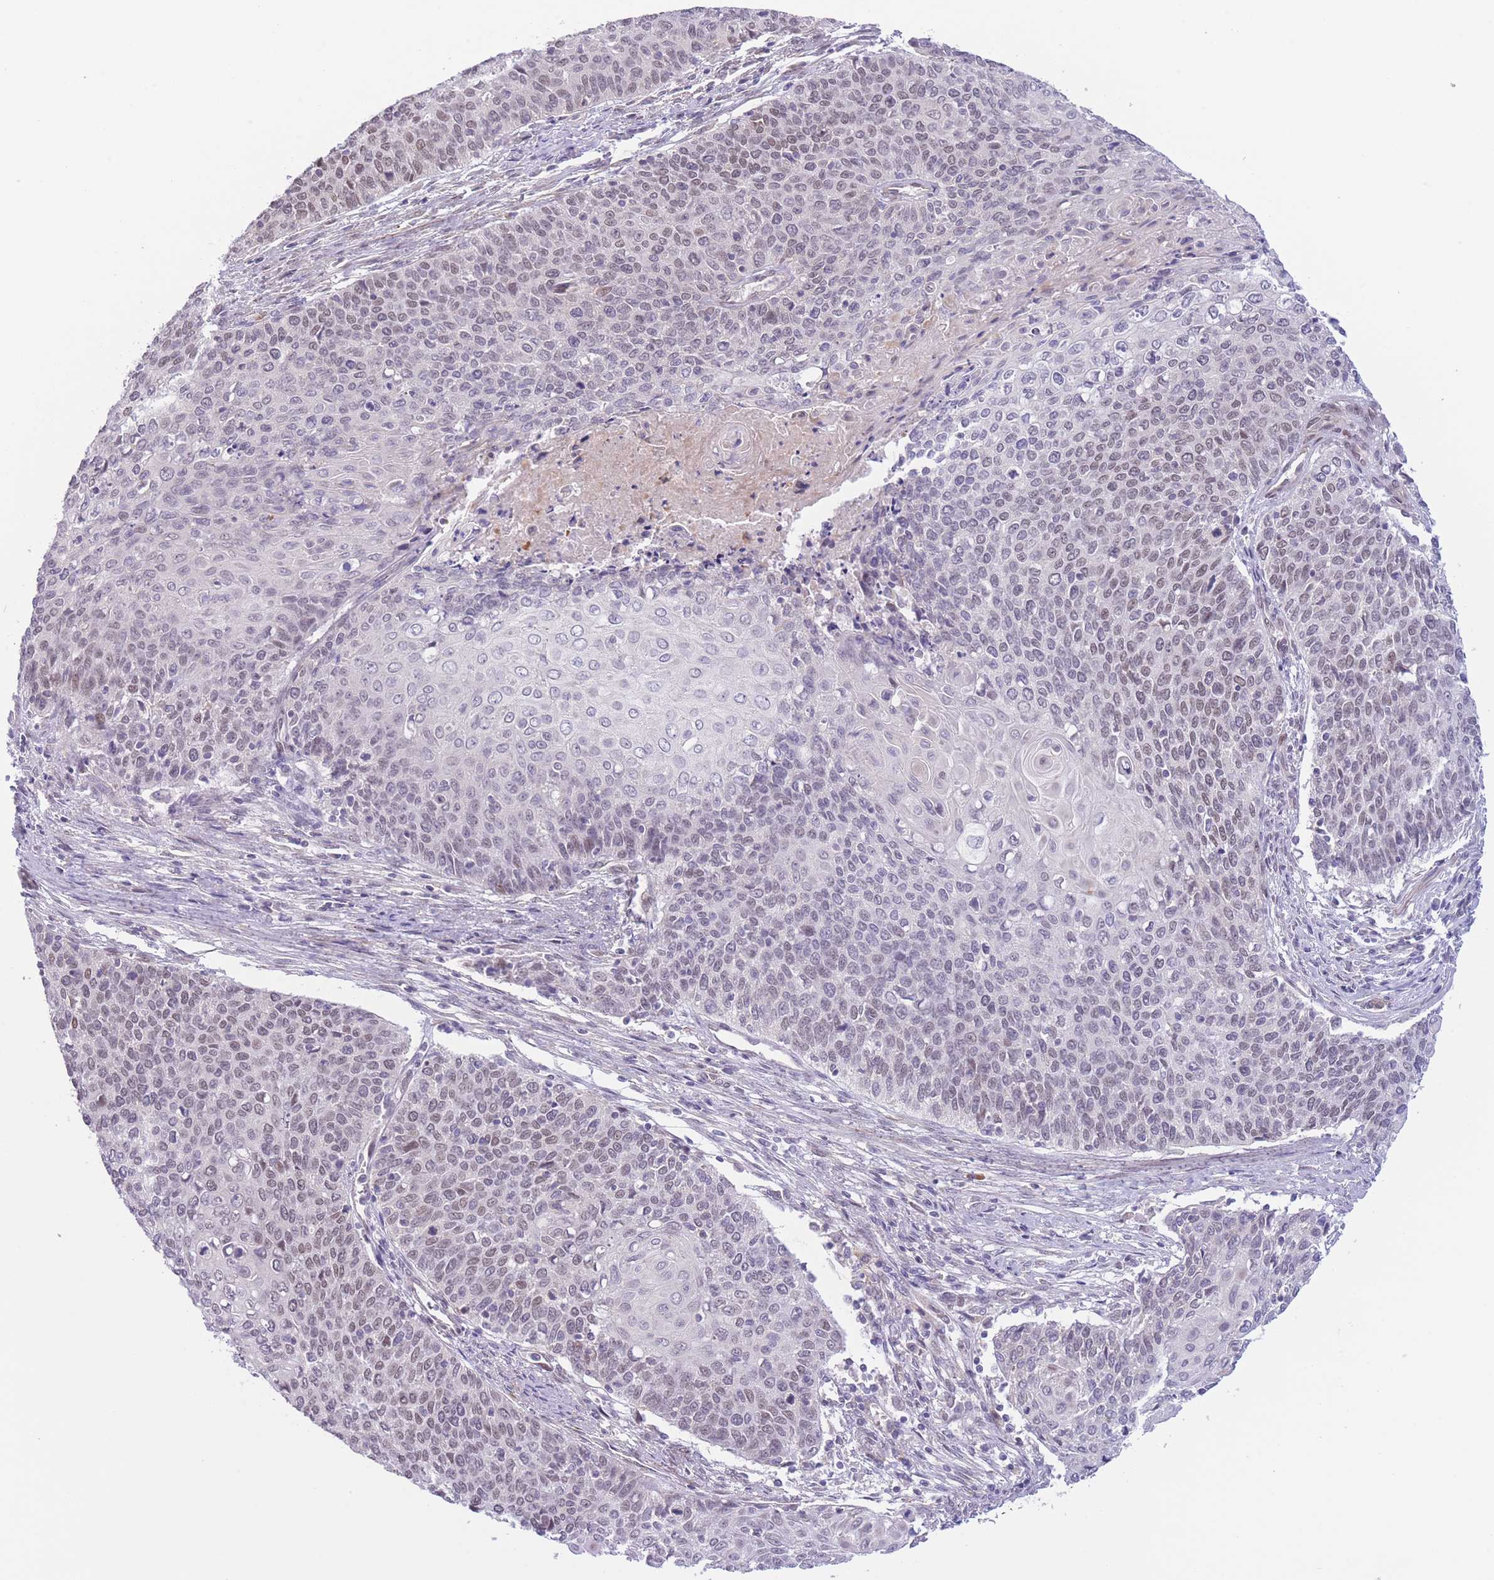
{"staining": {"intensity": "weak", "quantity": "<25%", "location": "nuclear"}, "tissue": "cervical cancer", "cell_type": "Tumor cells", "image_type": "cancer", "snomed": [{"axis": "morphology", "description": "Squamous cell carcinoma, NOS"}, {"axis": "topography", "description": "Cervix"}], "caption": "IHC micrograph of neoplastic tissue: cervical squamous cell carcinoma stained with DAB (3,3'-diaminobenzidine) shows no significant protein staining in tumor cells.", "gene": "C9orf152", "patient": {"sex": "female", "age": 39}}